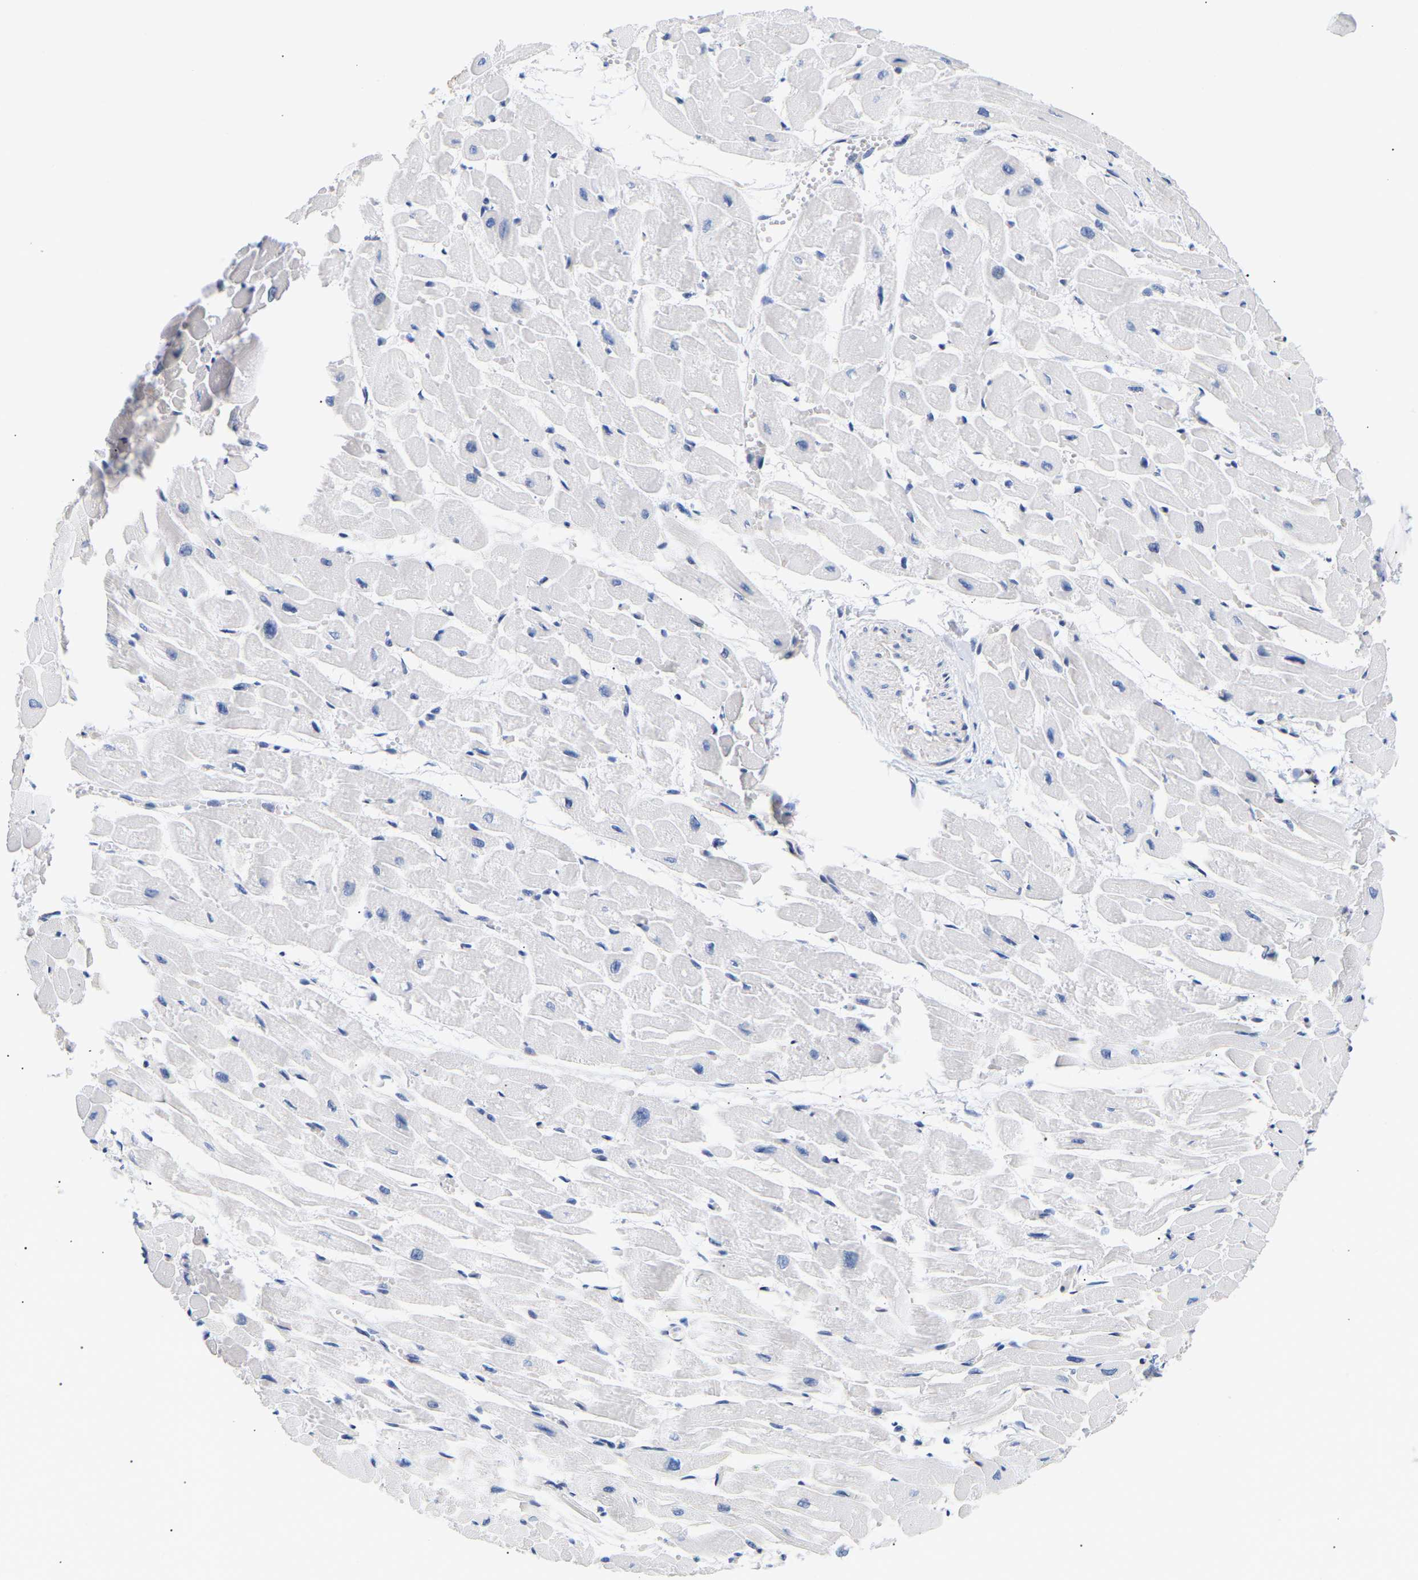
{"staining": {"intensity": "negative", "quantity": "none", "location": "none"}, "tissue": "heart muscle", "cell_type": "Cardiomyocytes", "image_type": "normal", "snomed": [{"axis": "morphology", "description": "Normal tissue, NOS"}, {"axis": "topography", "description": "Heart"}], "caption": "IHC of benign human heart muscle displays no staining in cardiomyocytes. (DAB immunohistochemistry (IHC) with hematoxylin counter stain).", "gene": "IGFBP7", "patient": {"sex": "male", "age": 45}}